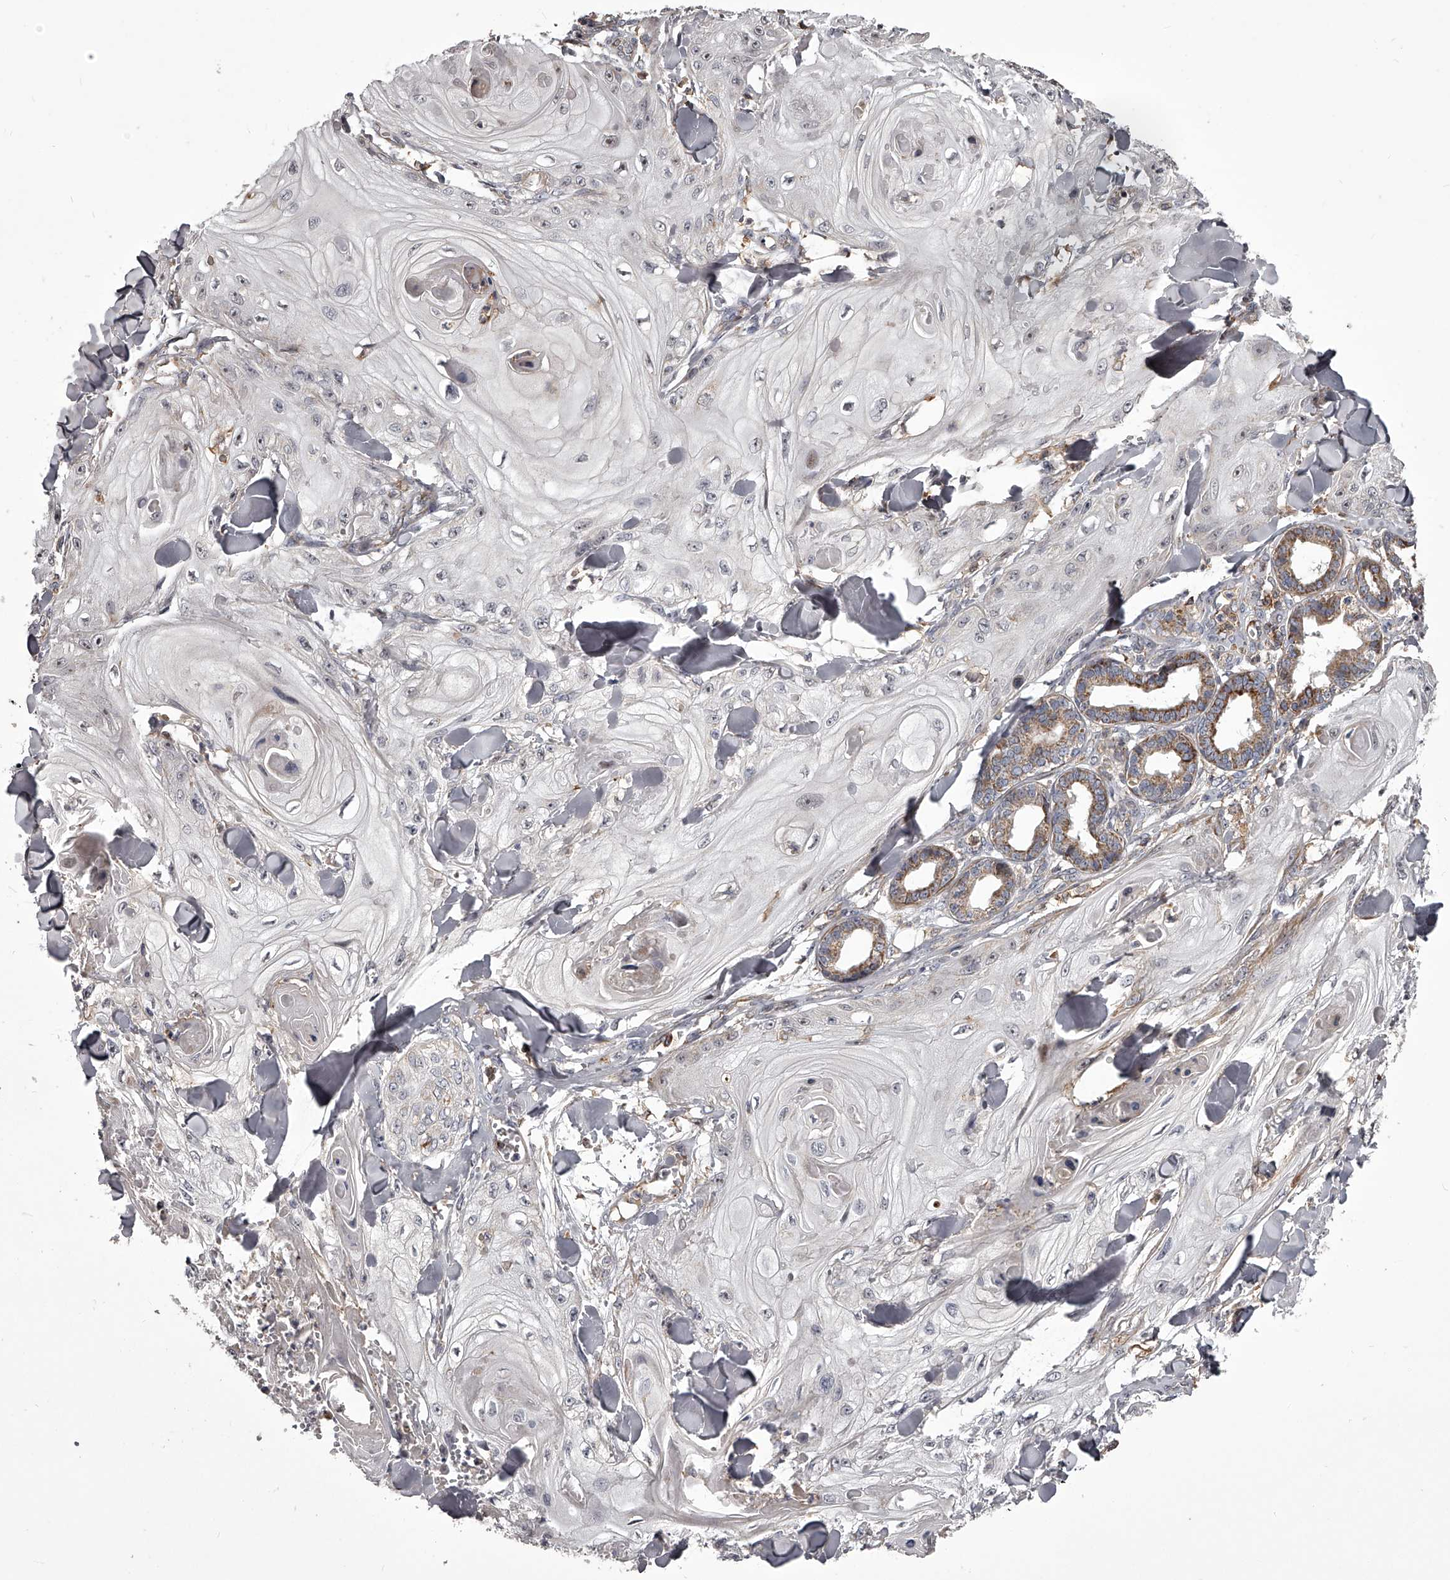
{"staining": {"intensity": "negative", "quantity": "none", "location": "none"}, "tissue": "skin cancer", "cell_type": "Tumor cells", "image_type": "cancer", "snomed": [{"axis": "morphology", "description": "Squamous cell carcinoma, NOS"}, {"axis": "topography", "description": "Skin"}], "caption": "IHC image of squamous cell carcinoma (skin) stained for a protein (brown), which displays no positivity in tumor cells.", "gene": "RRP36", "patient": {"sex": "male", "age": 74}}